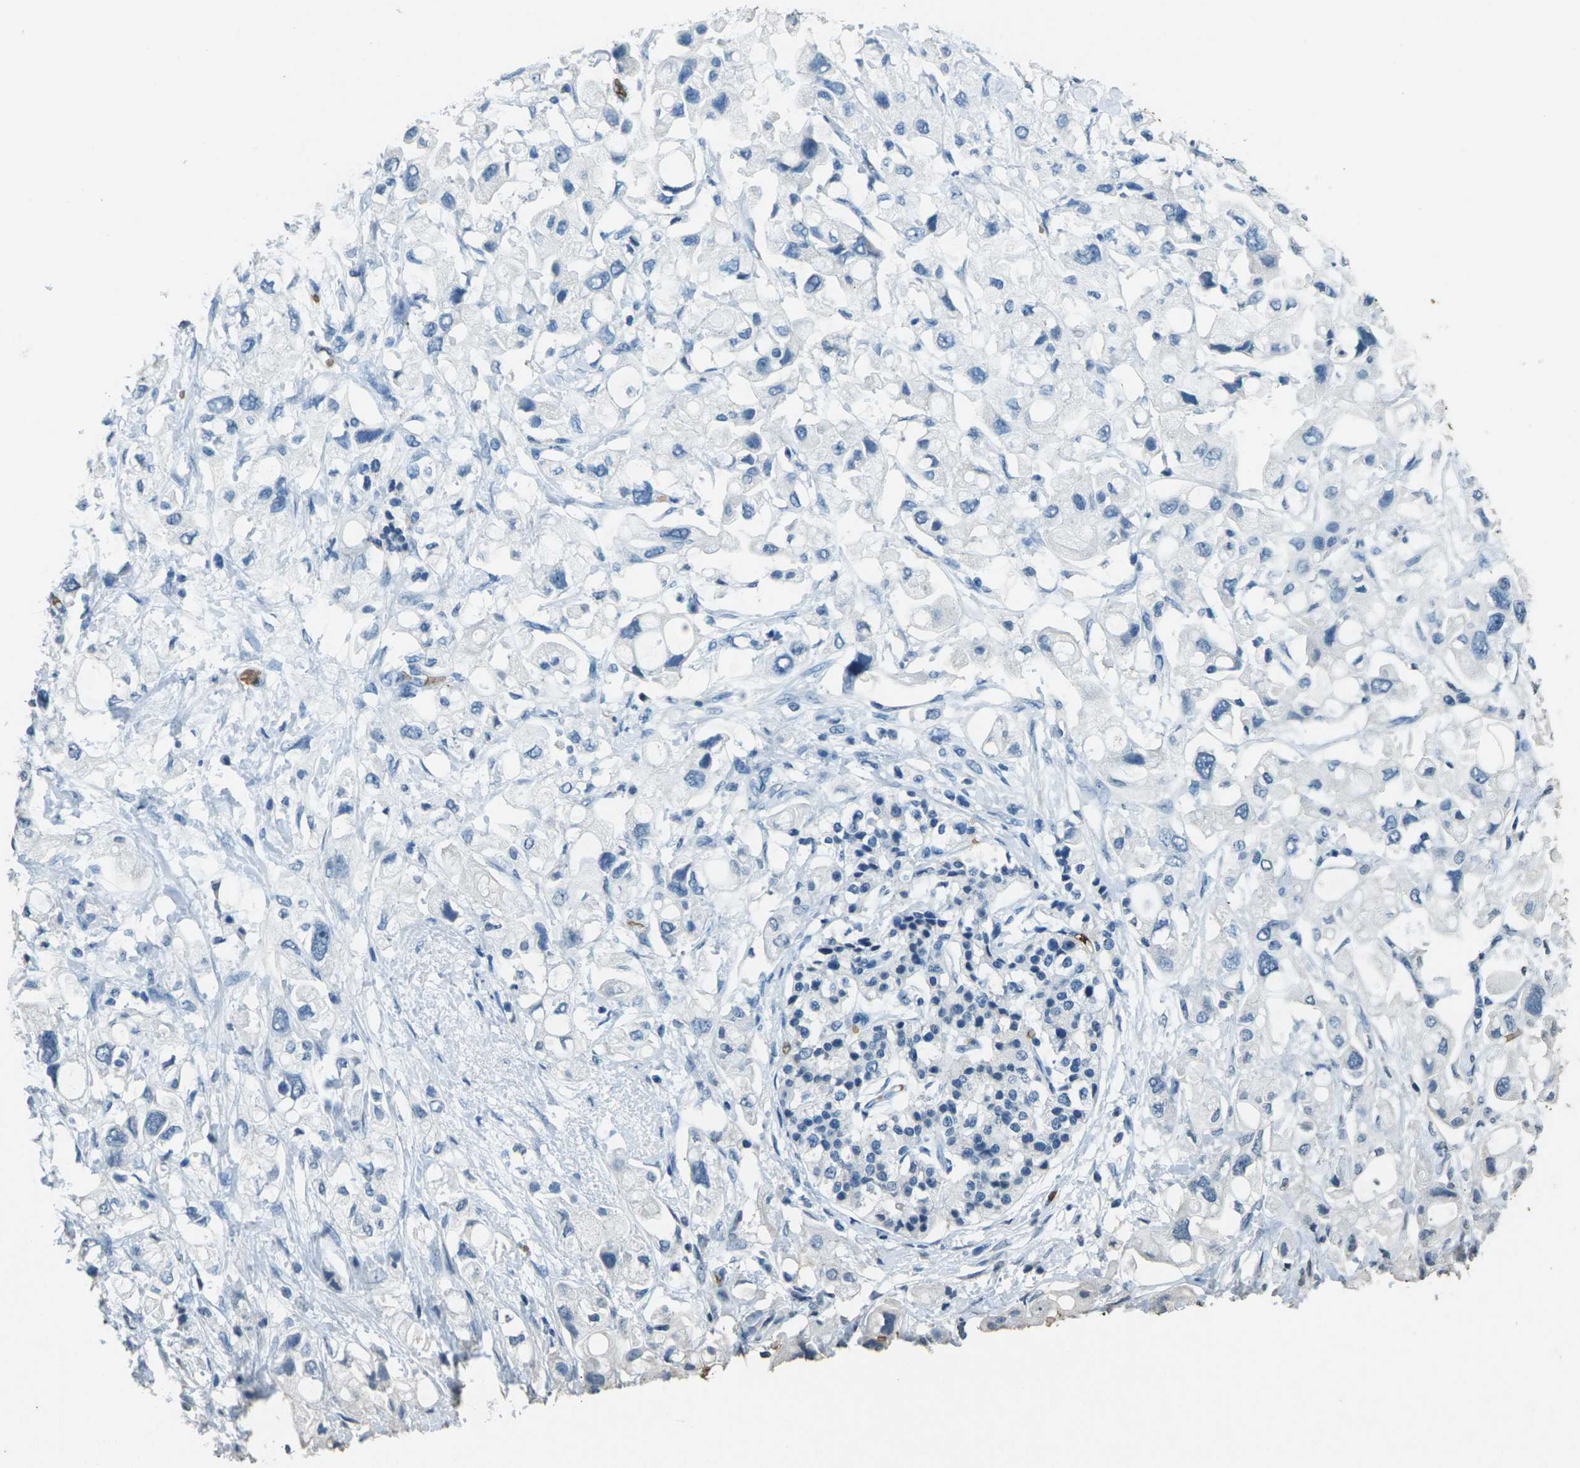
{"staining": {"intensity": "negative", "quantity": "none", "location": "none"}, "tissue": "pancreatic cancer", "cell_type": "Tumor cells", "image_type": "cancer", "snomed": [{"axis": "morphology", "description": "Adenocarcinoma, NOS"}, {"axis": "topography", "description": "Pancreas"}], "caption": "Immunohistochemistry image of neoplastic tissue: human pancreatic cancer (adenocarcinoma) stained with DAB displays no significant protein positivity in tumor cells.", "gene": "HBB", "patient": {"sex": "female", "age": 56}}